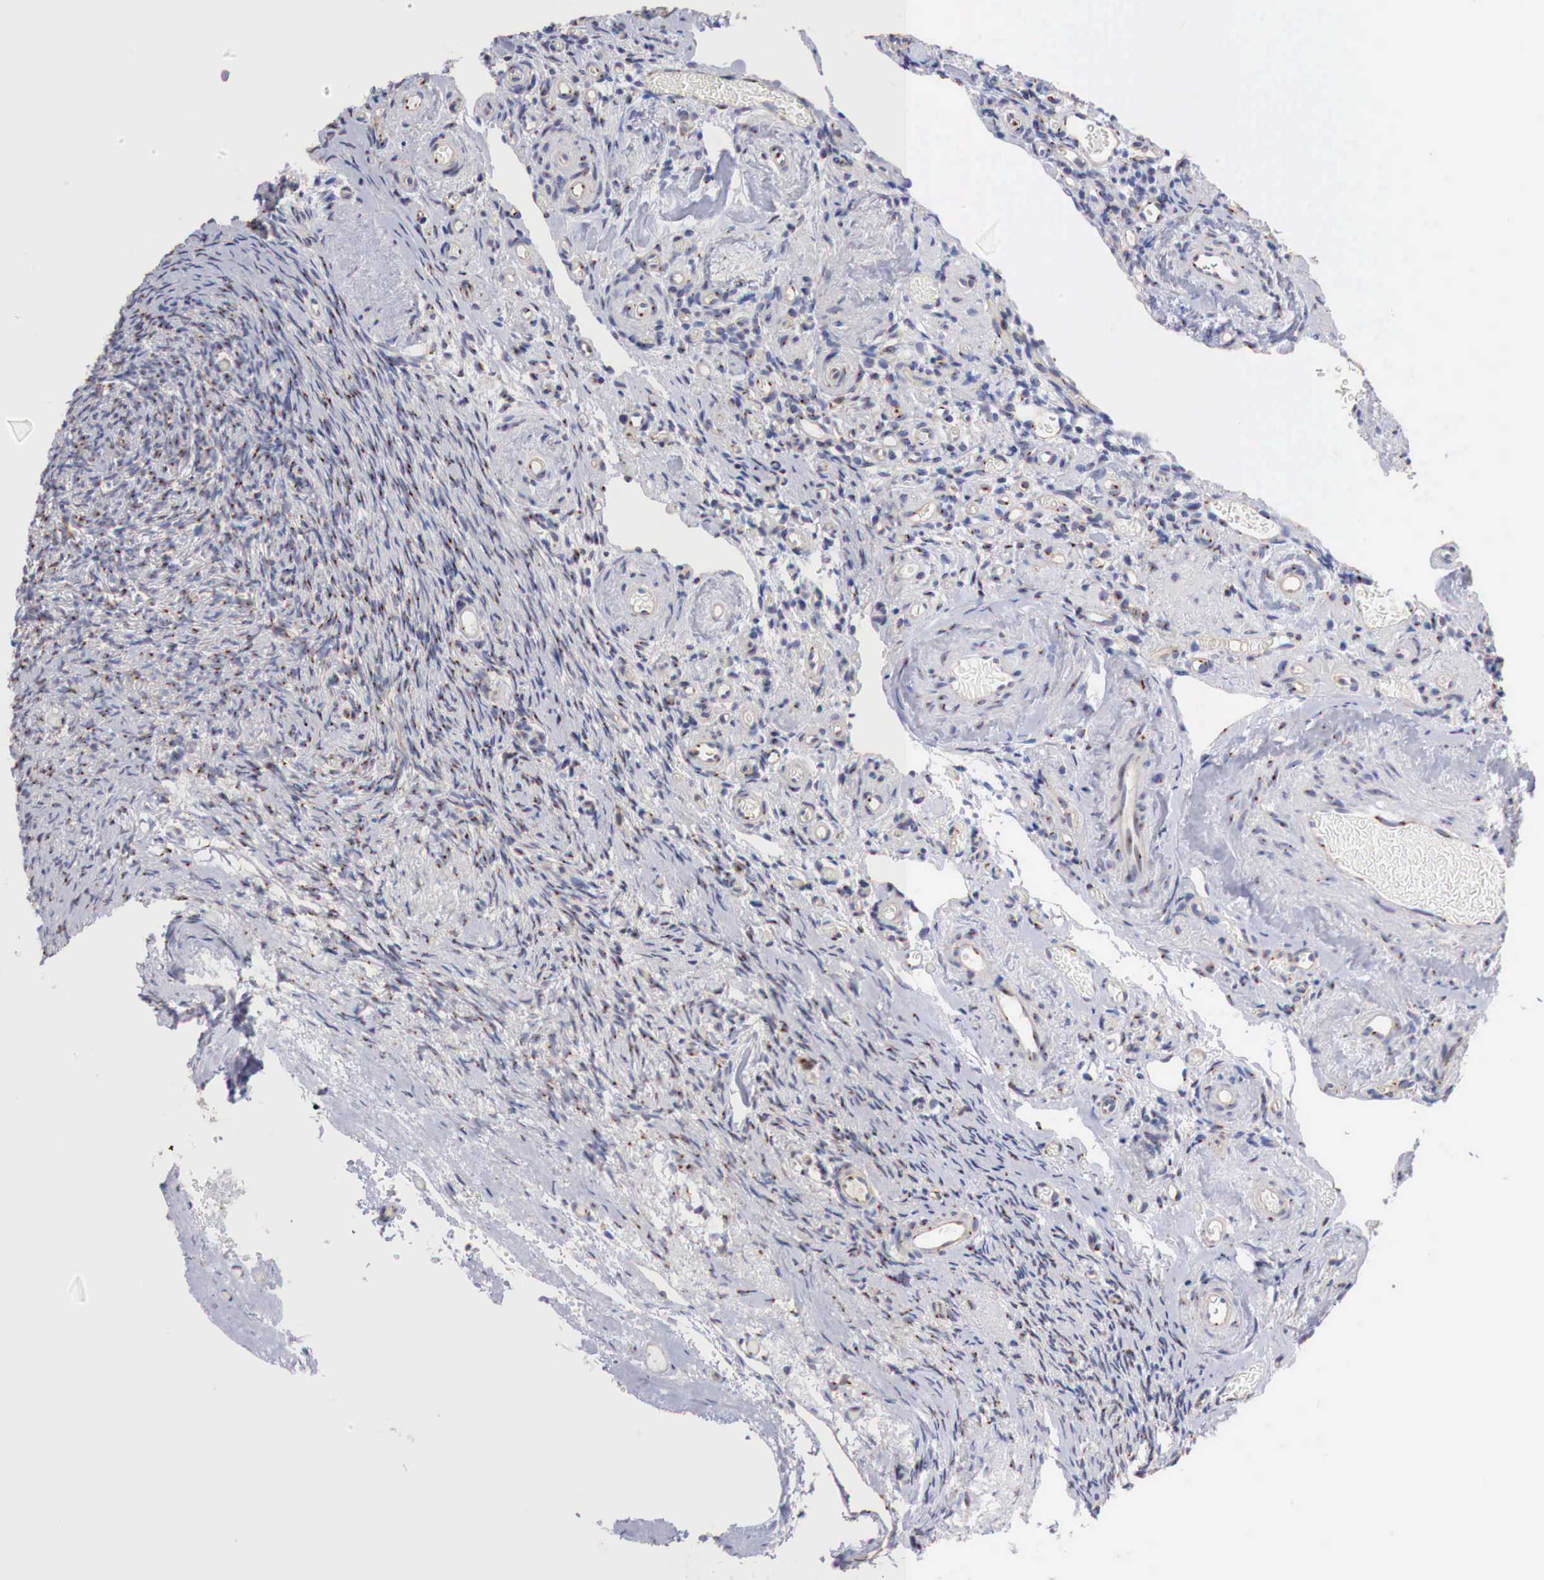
{"staining": {"intensity": "weak", "quantity": "25%-75%", "location": "cytoplasmic/membranous"}, "tissue": "ovary", "cell_type": "Ovarian stroma cells", "image_type": "normal", "snomed": [{"axis": "morphology", "description": "Normal tissue, NOS"}, {"axis": "topography", "description": "Ovary"}], "caption": "Brown immunohistochemical staining in benign ovary displays weak cytoplasmic/membranous expression in about 25%-75% of ovarian stroma cells.", "gene": "SYAP1", "patient": {"sex": "female", "age": 78}}